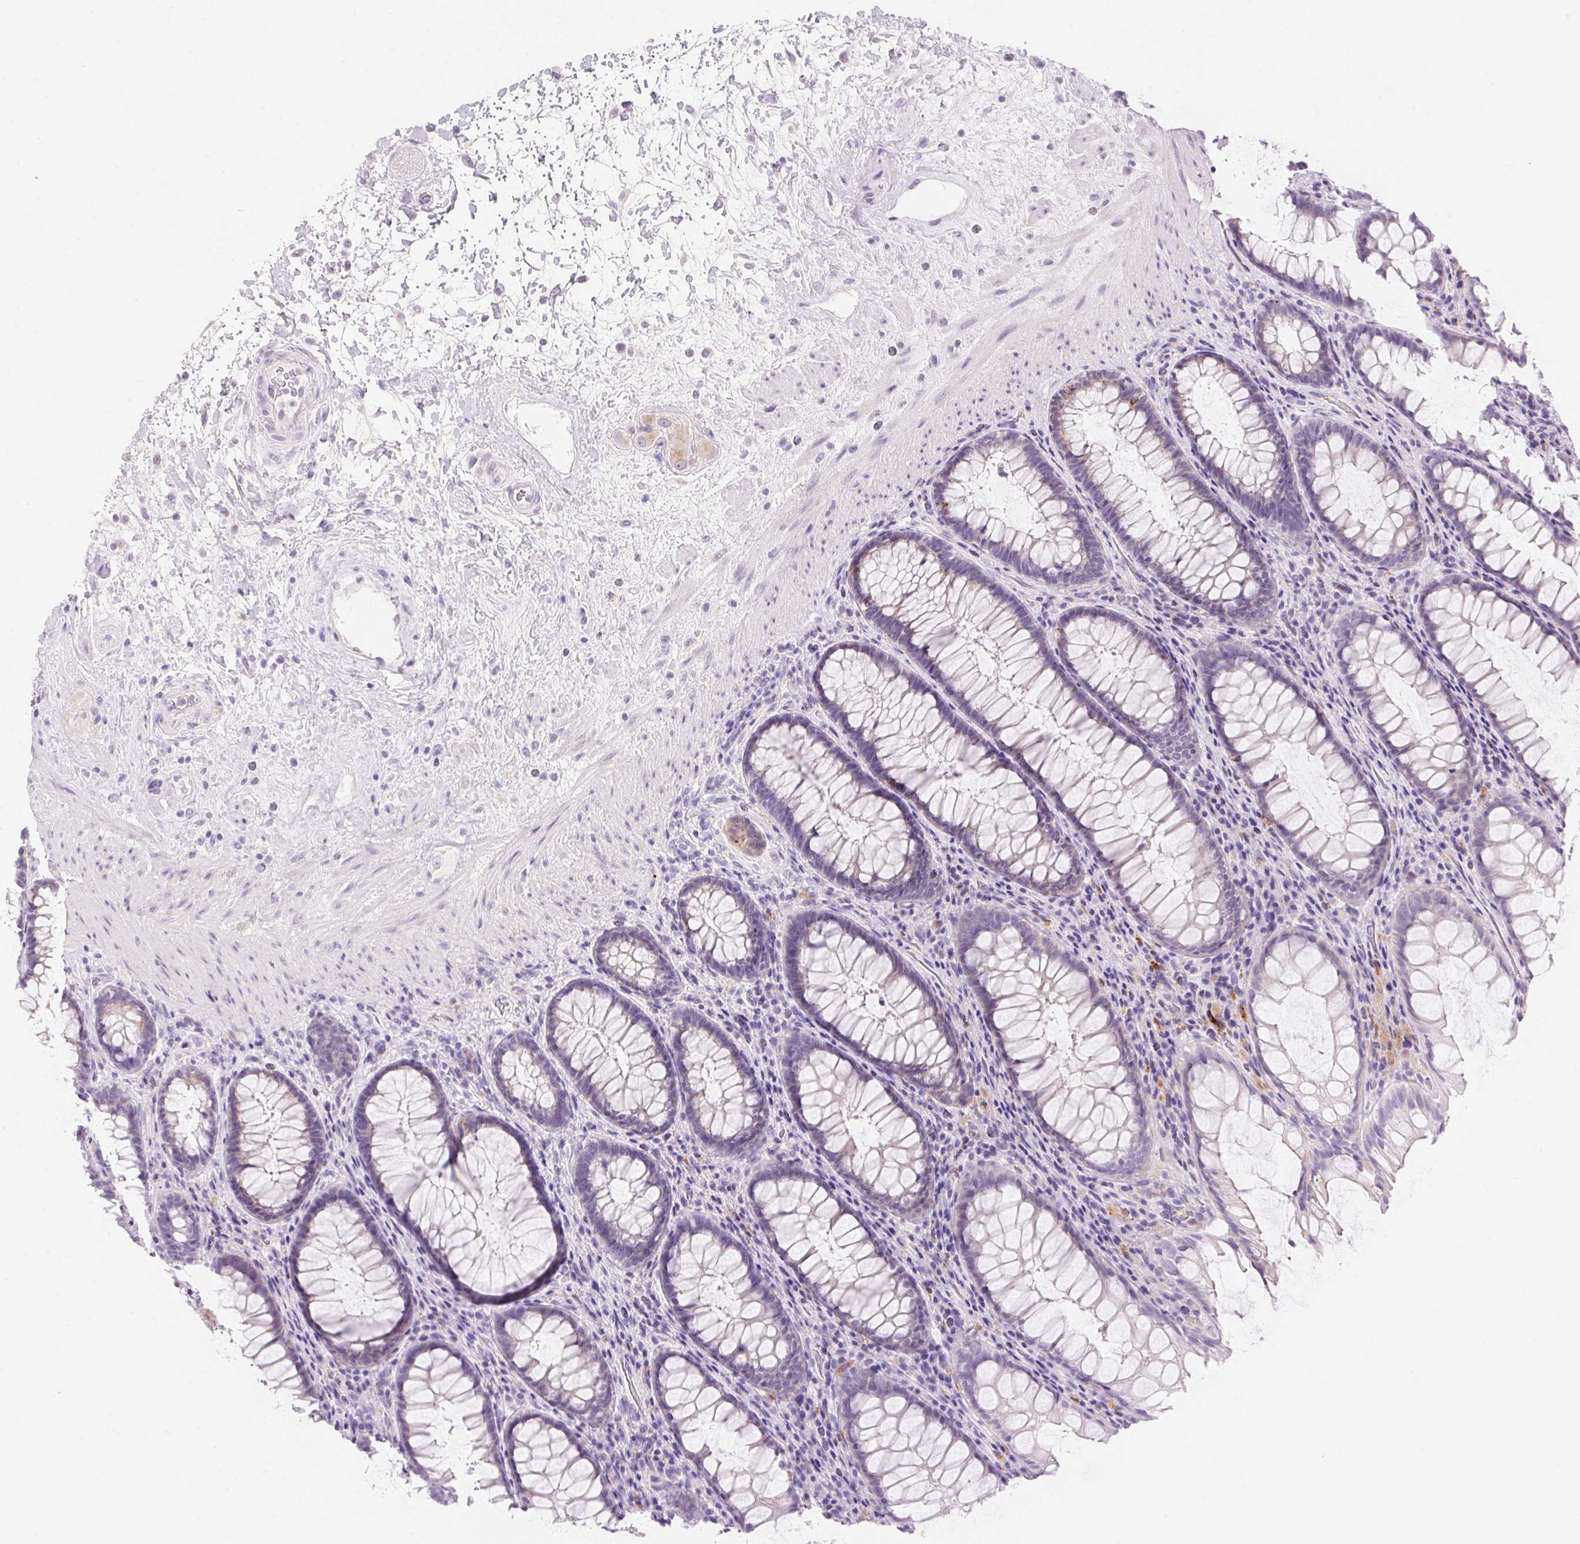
{"staining": {"intensity": "negative", "quantity": "none", "location": "none"}, "tissue": "rectum", "cell_type": "Glandular cells", "image_type": "normal", "snomed": [{"axis": "morphology", "description": "Normal tissue, NOS"}, {"axis": "topography", "description": "Rectum"}], "caption": "Protein analysis of benign rectum reveals no significant positivity in glandular cells. (DAB IHC with hematoxylin counter stain).", "gene": "TEKT1", "patient": {"sex": "male", "age": 72}}